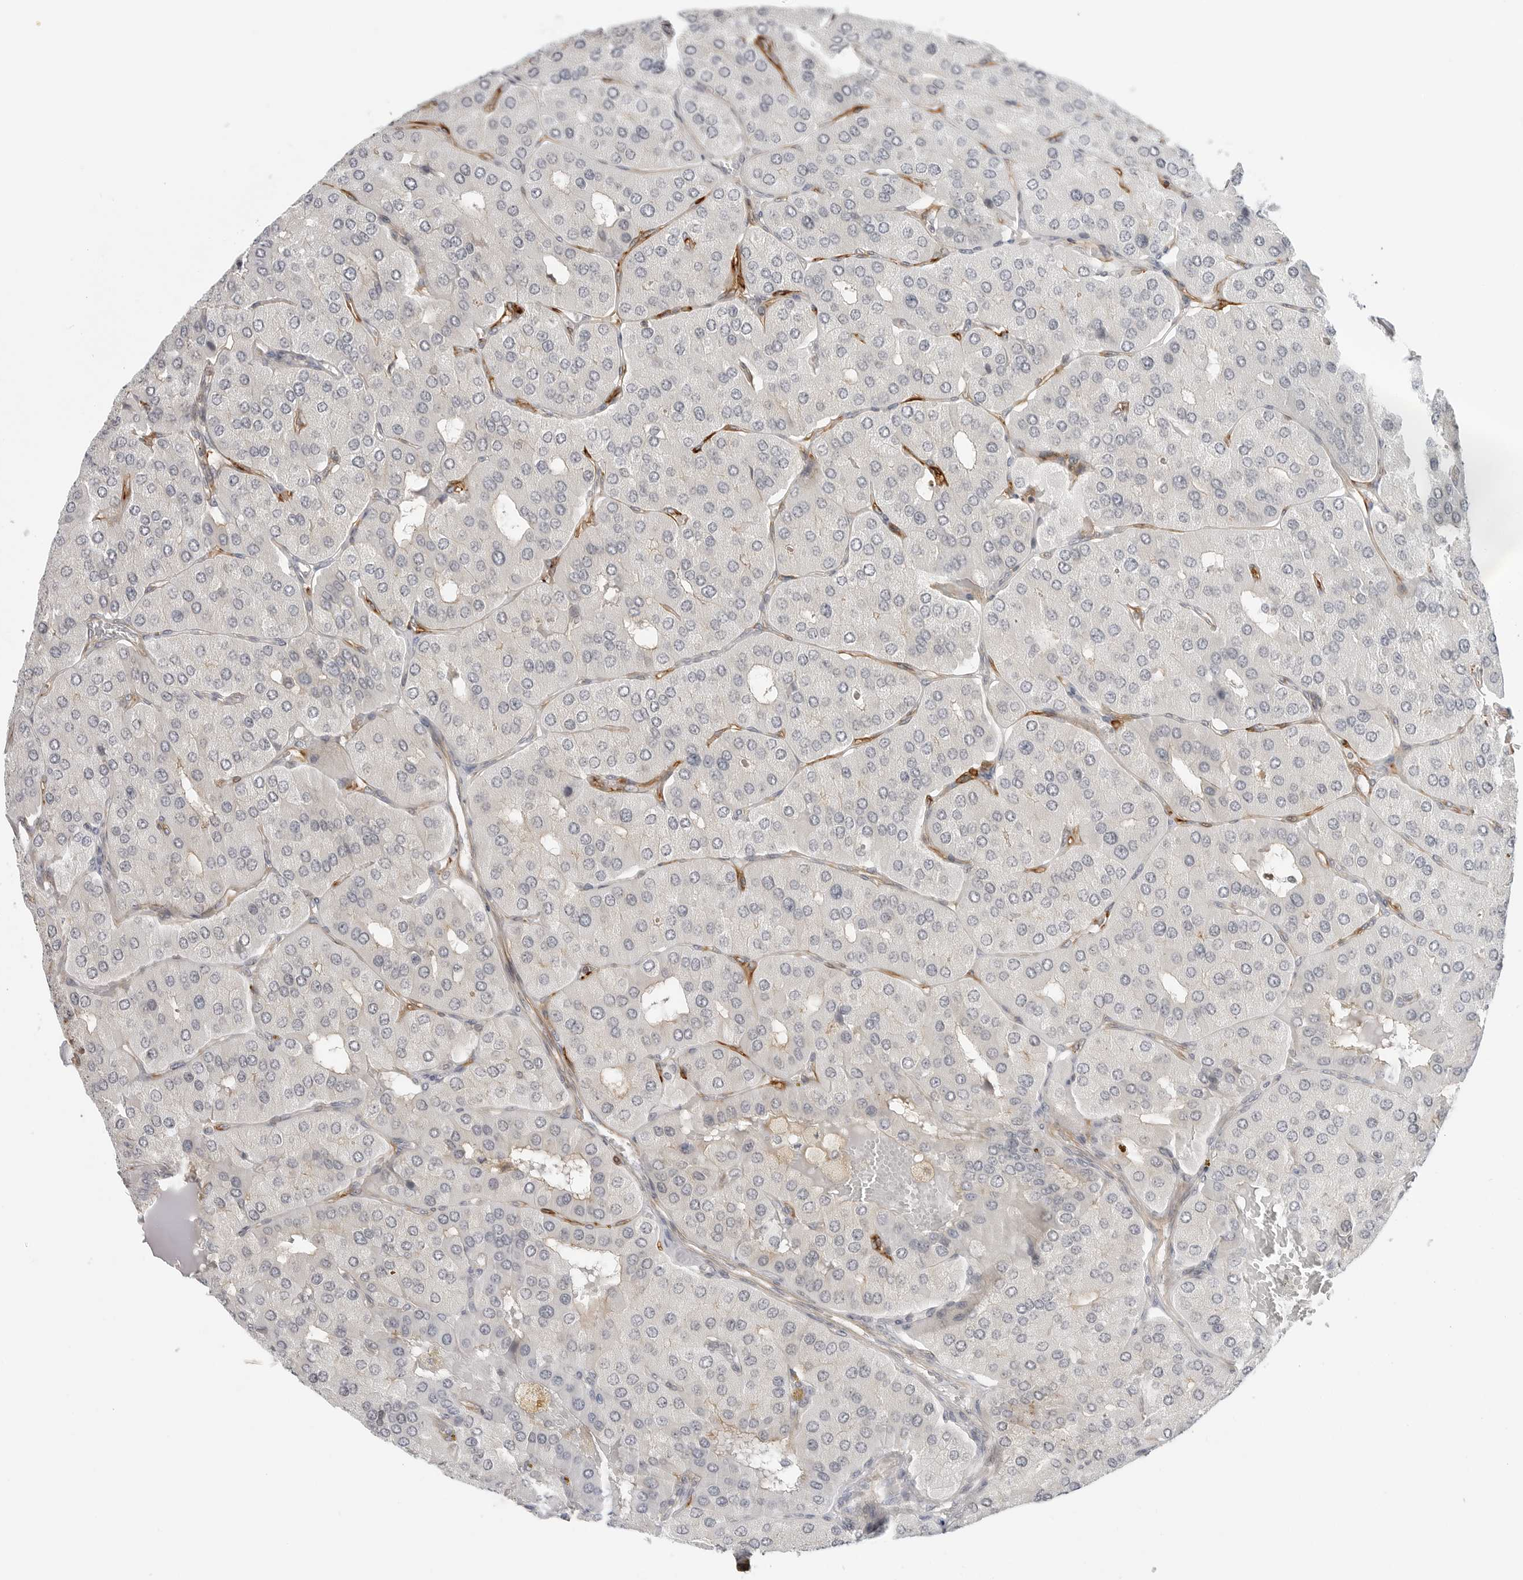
{"staining": {"intensity": "weak", "quantity": "25%-75%", "location": "cytoplasmic/membranous"}, "tissue": "parathyroid gland", "cell_type": "Glandular cells", "image_type": "normal", "snomed": [{"axis": "morphology", "description": "Normal tissue, NOS"}, {"axis": "morphology", "description": "Adenoma, NOS"}, {"axis": "topography", "description": "Parathyroid gland"}], "caption": "Parathyroid gland was stained to show a protein in brown. There is low levels of weak cytoplasmic/membranous positivity in about 25%-75% of glandular cells. (Brightfield microscopy of DAB IHC at high magnification).", "gene": "STXBP3", "patient": {"sex": "female", "age": 86}}